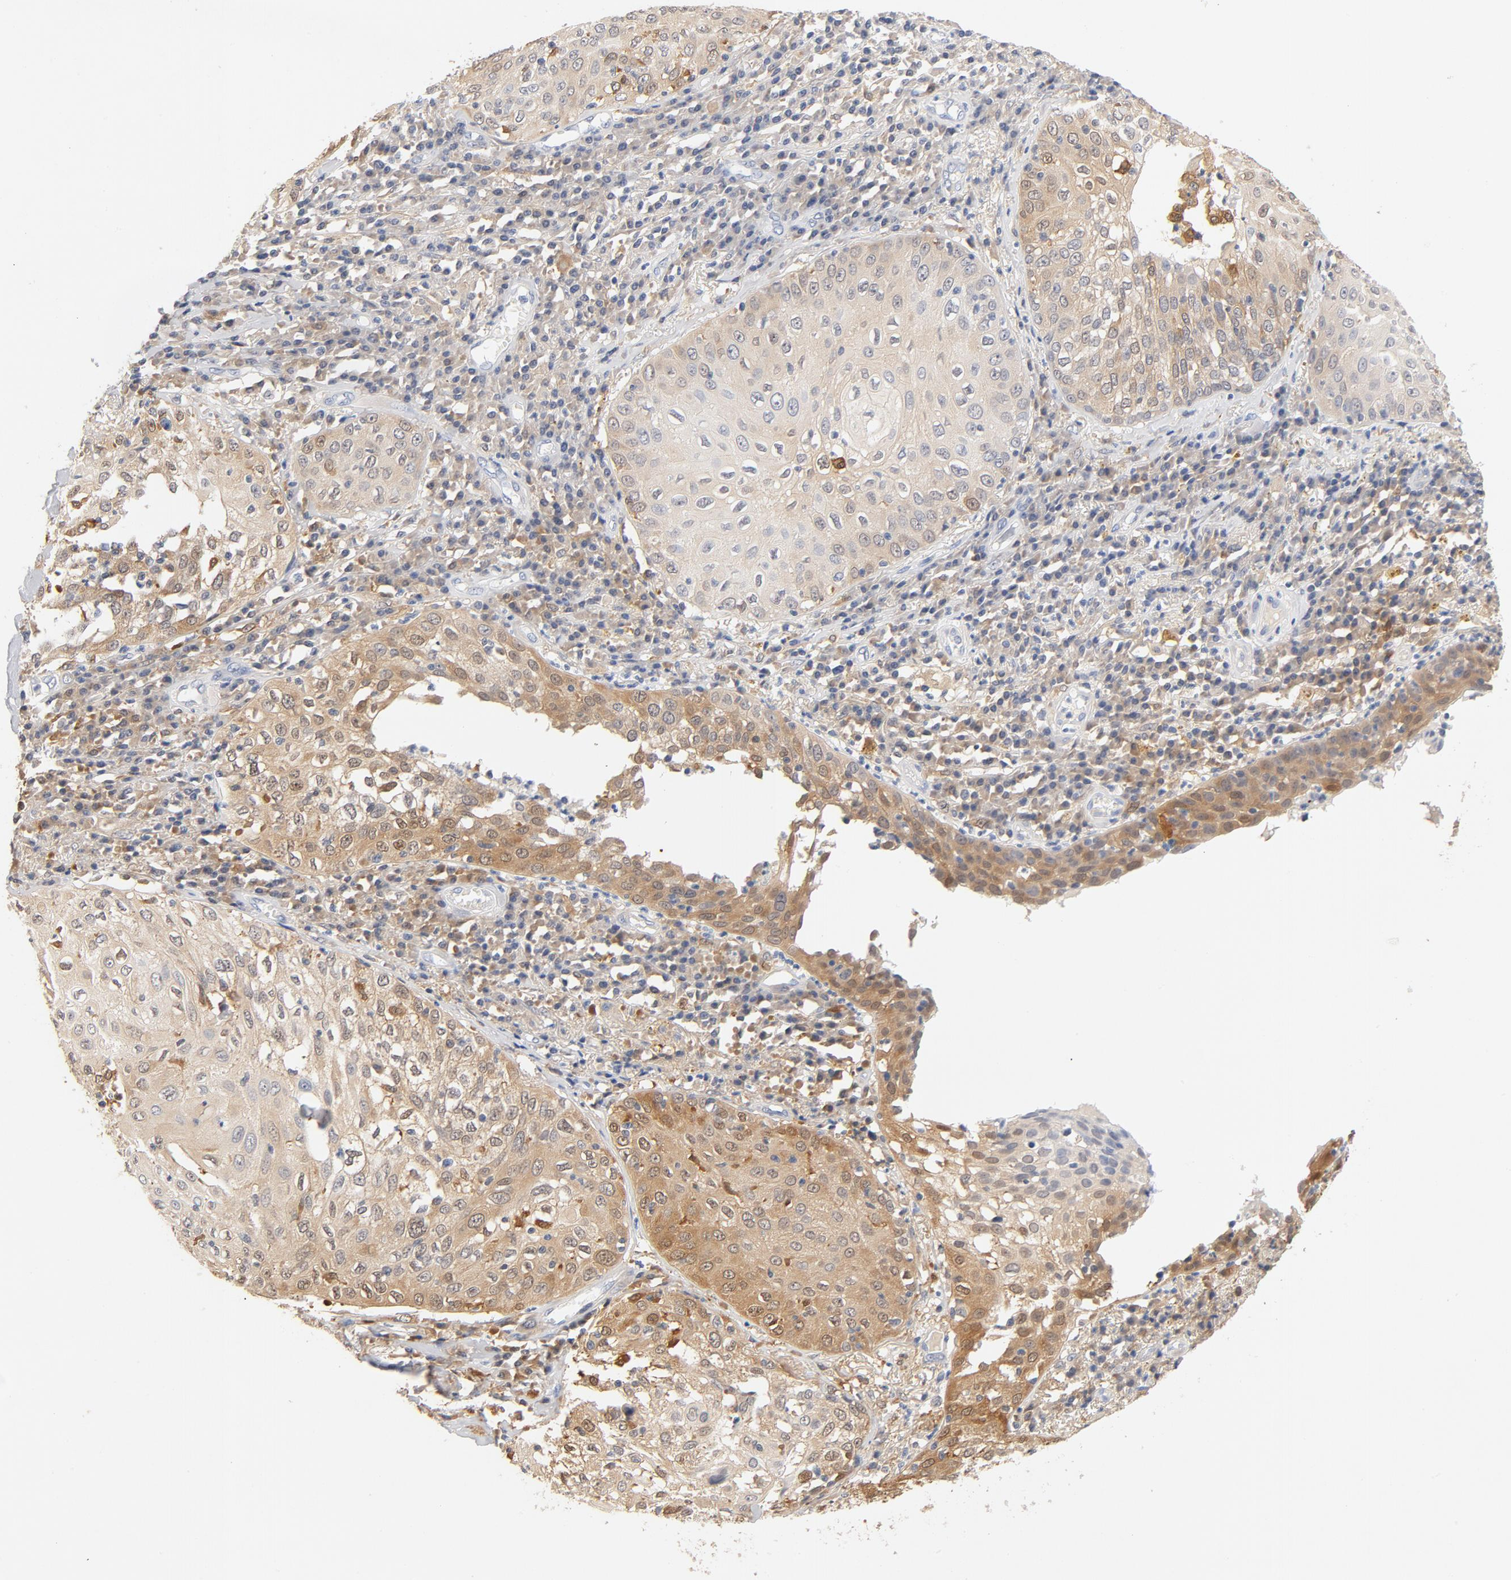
{"staining": {"intensity": "moderate", "quantity": ">75%", "location": "cytoplasmic/membranous"}, "tissue": "skin cancer", "cell_type": "Tumor cells", "image_type": "cancer", "snomed": [{"axis": "morphology", "description": "Squamous cell carcinoma, NOS"}, {"axis": "topography", "description": "Skin"}], "caption": "Skin squamous cell carcinoma stained for a protein reveals moderate cytoplasmic/membranous positivity in tumor cells. Immunohistochemistry stains the protein of interest in brown and the nuclei are stained blue.", "gene": "STAT1", "patient": {"sex": "male", "age": 65}}